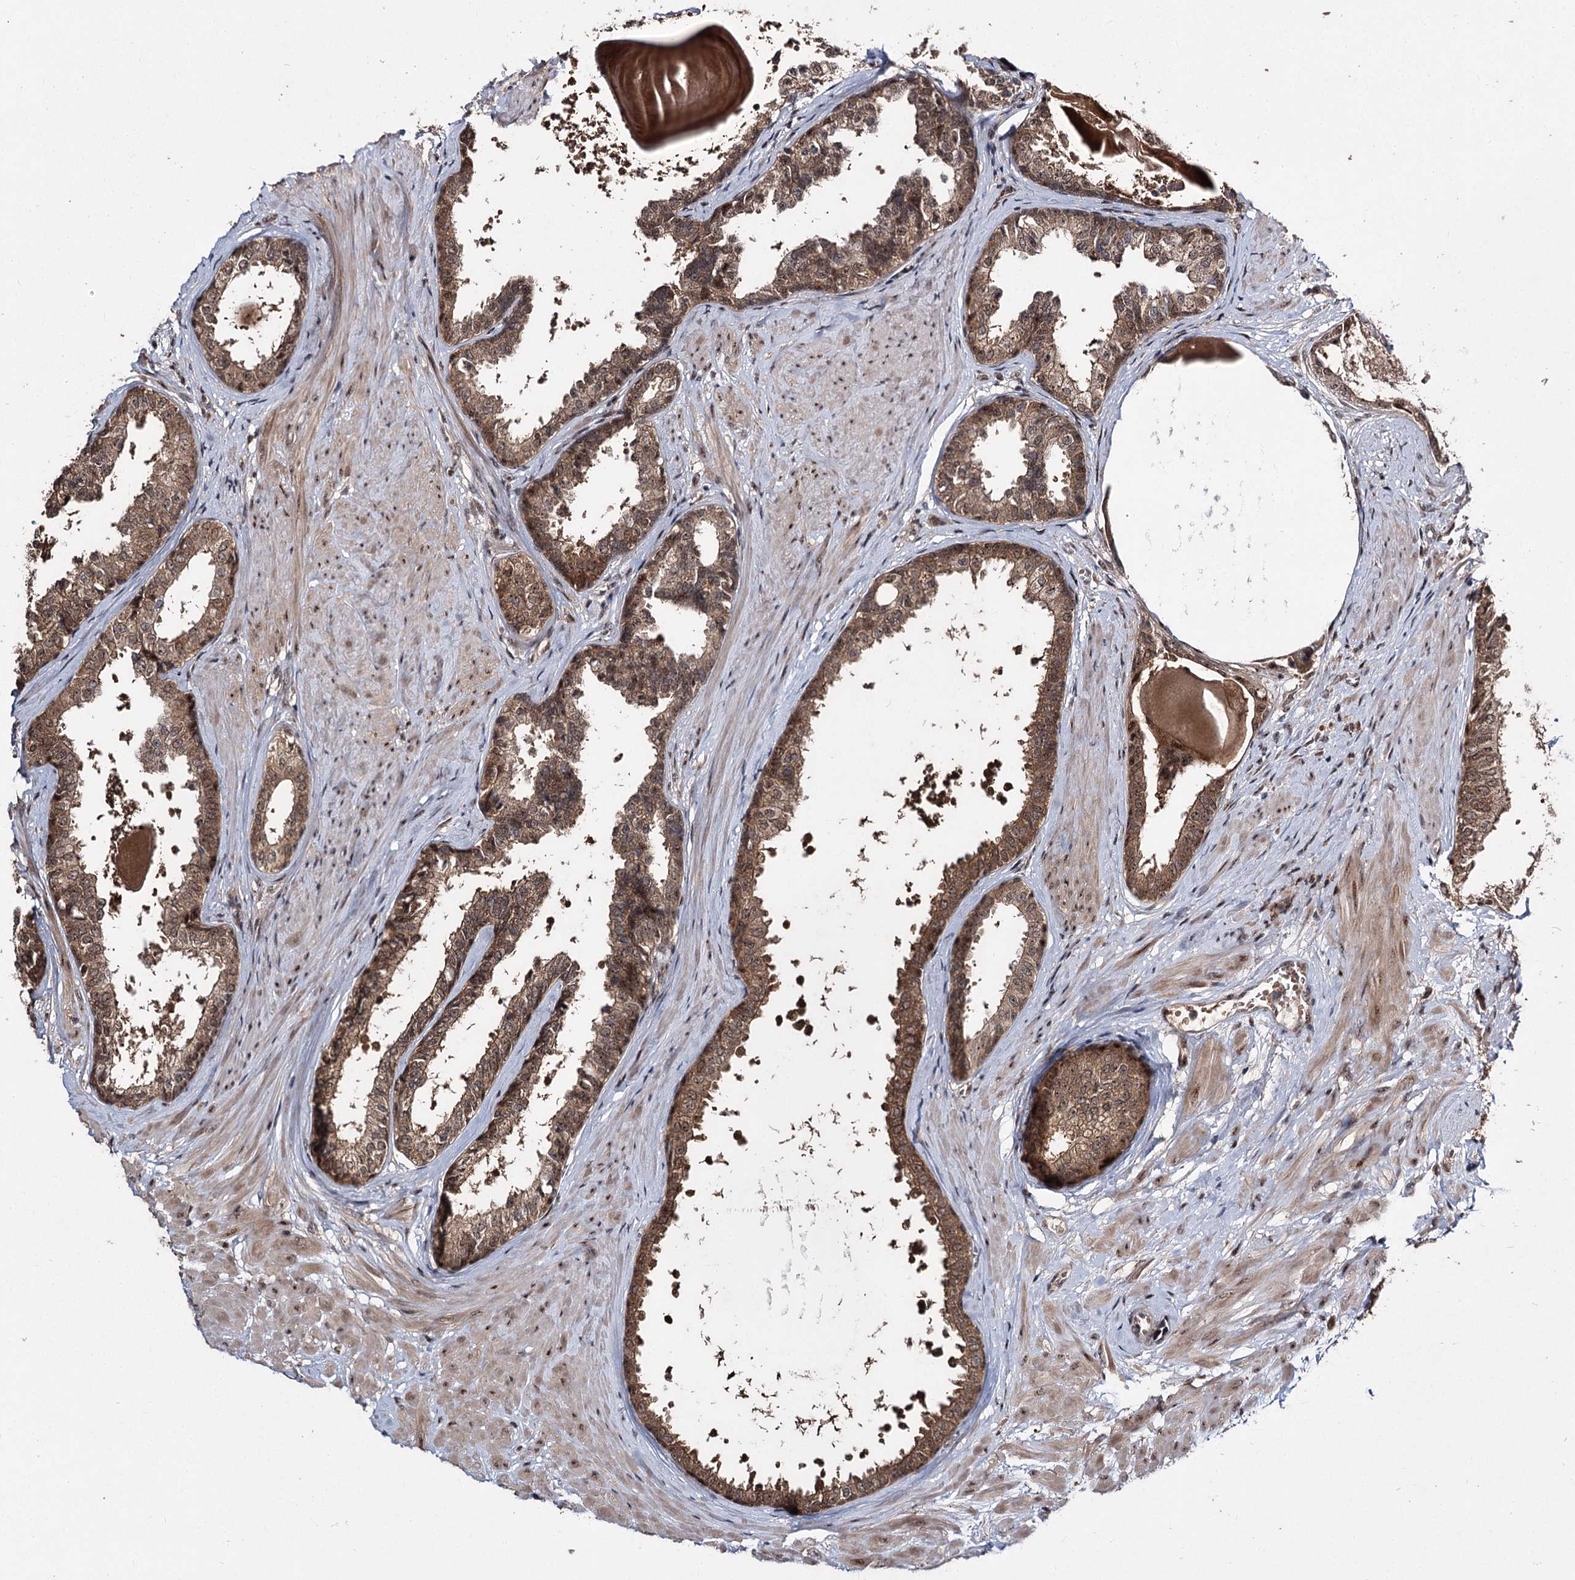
{"staining": {"intensity": "moderate", "quantity": ">75%", "location": "cytoplasmic/membranous,nuclear"}, "tissue": "prostate", "cell_type": "Glandular cells", "image_type": "normal", "snomed": [{"axis": "morphology", "description": "Normal tissue, NOS"}, {"axis": "topography", "description": "Prostate"}], "caption": "Benign prostate demonstrates moderate cytoplasmic/membranous,nuclear expression in approximately >75% of glandular cells (brown staining indicates protein expression, while blue staining denotes nuclei)..", "gene": "MKNK2", "patient": {"sex": "male", "age": 48}}